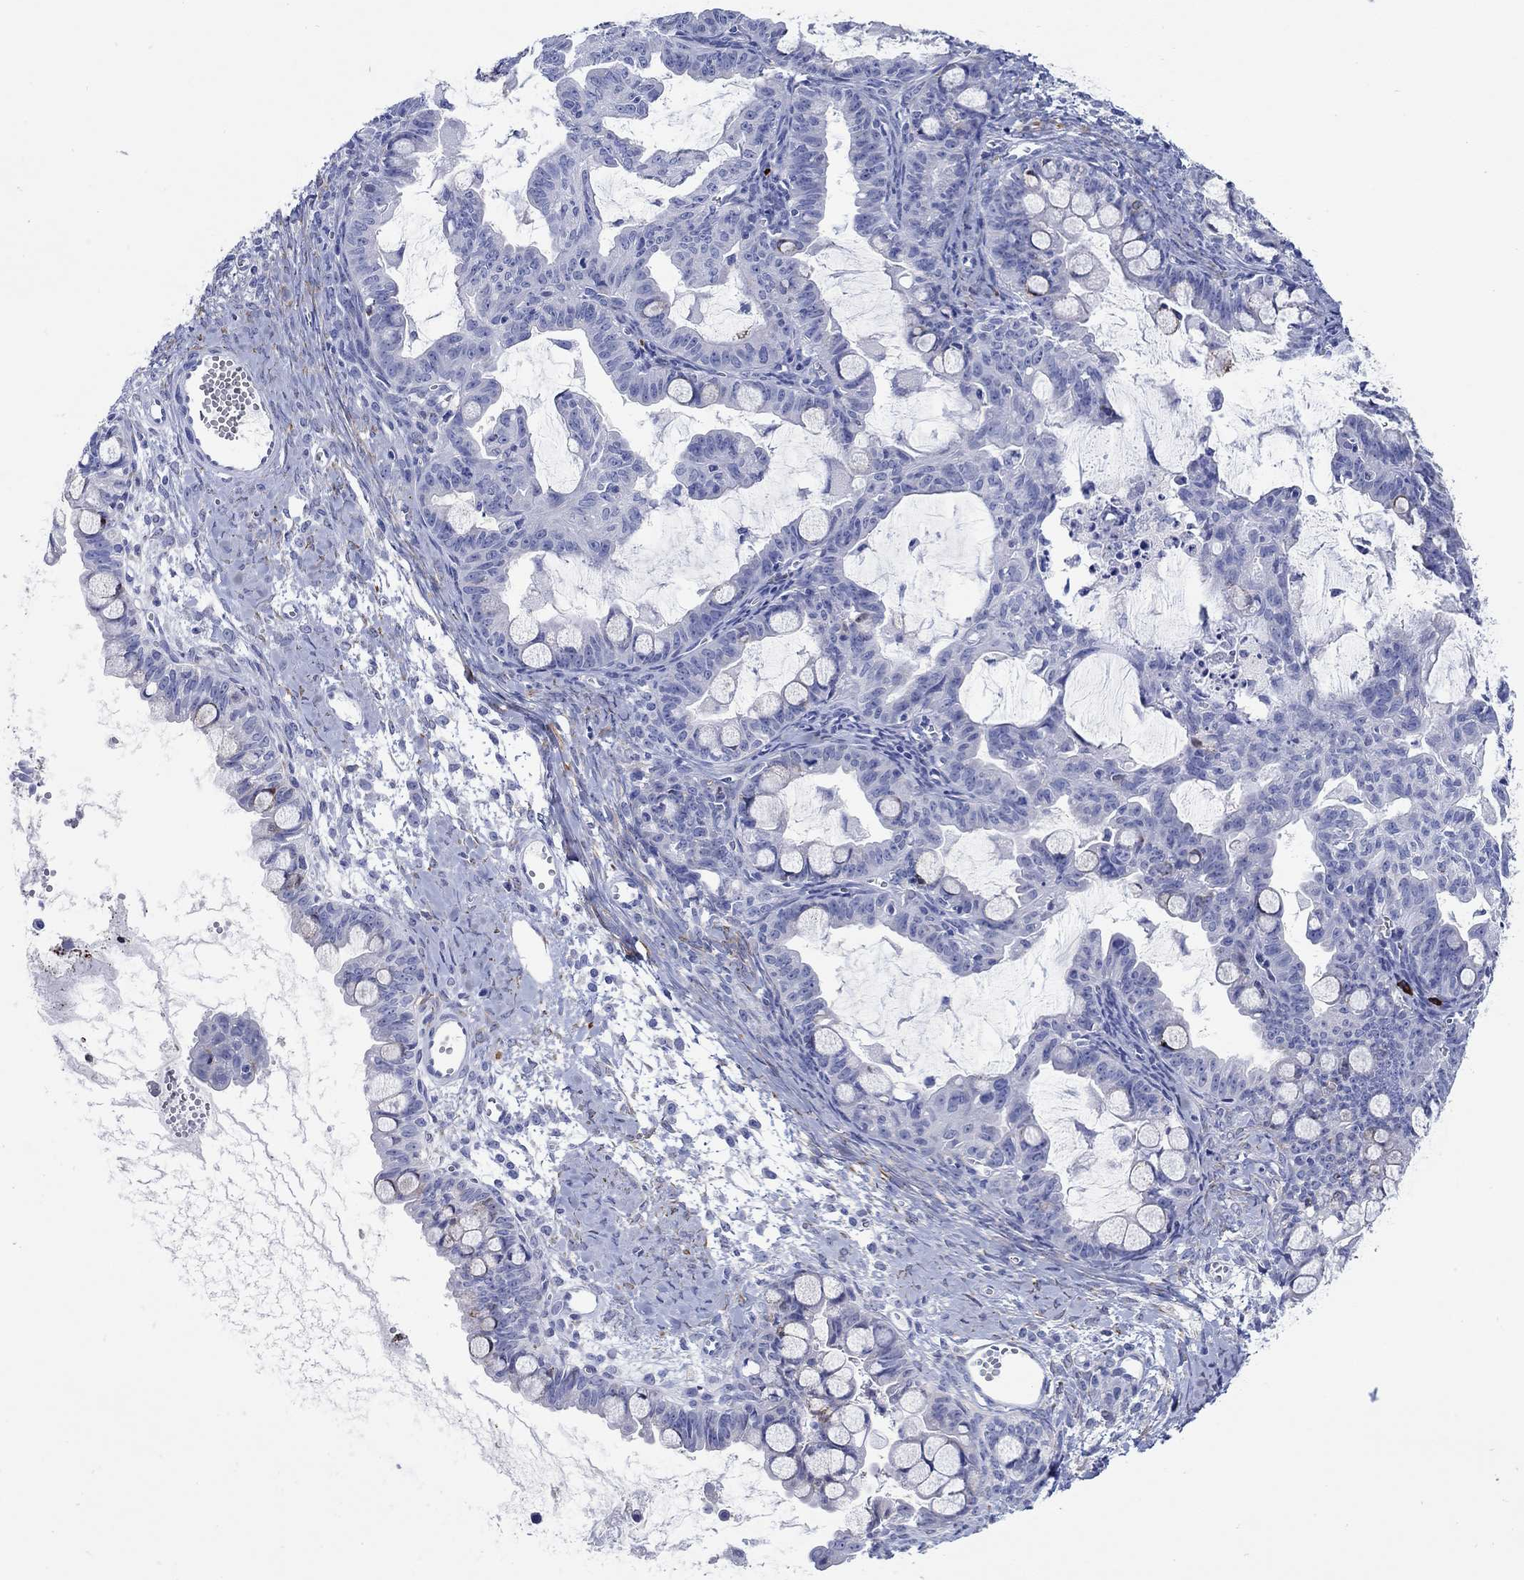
{"staining": {"intensity": "moderate", "quantity": "<25%", "location": "cytoplasmic/membranous"}, "tissue": "ovarian cancer", "cell_type": "Tumor cells", "image_type": "cancer", "snomed": [{"axis": "morphology", "description": "Cystadenocarcinoma, mucinous, NOS"}, {"axis": "topography", "description": "Ovary"}], "caption": "Ovarian cancer was stained to show a protein in brown. There is low levels of moderate cytoplasmic/membranous expression in approximately <25% of tumor cells.", "gene": "P2RY6", "patient": {"sex": "female", "age": 63}}